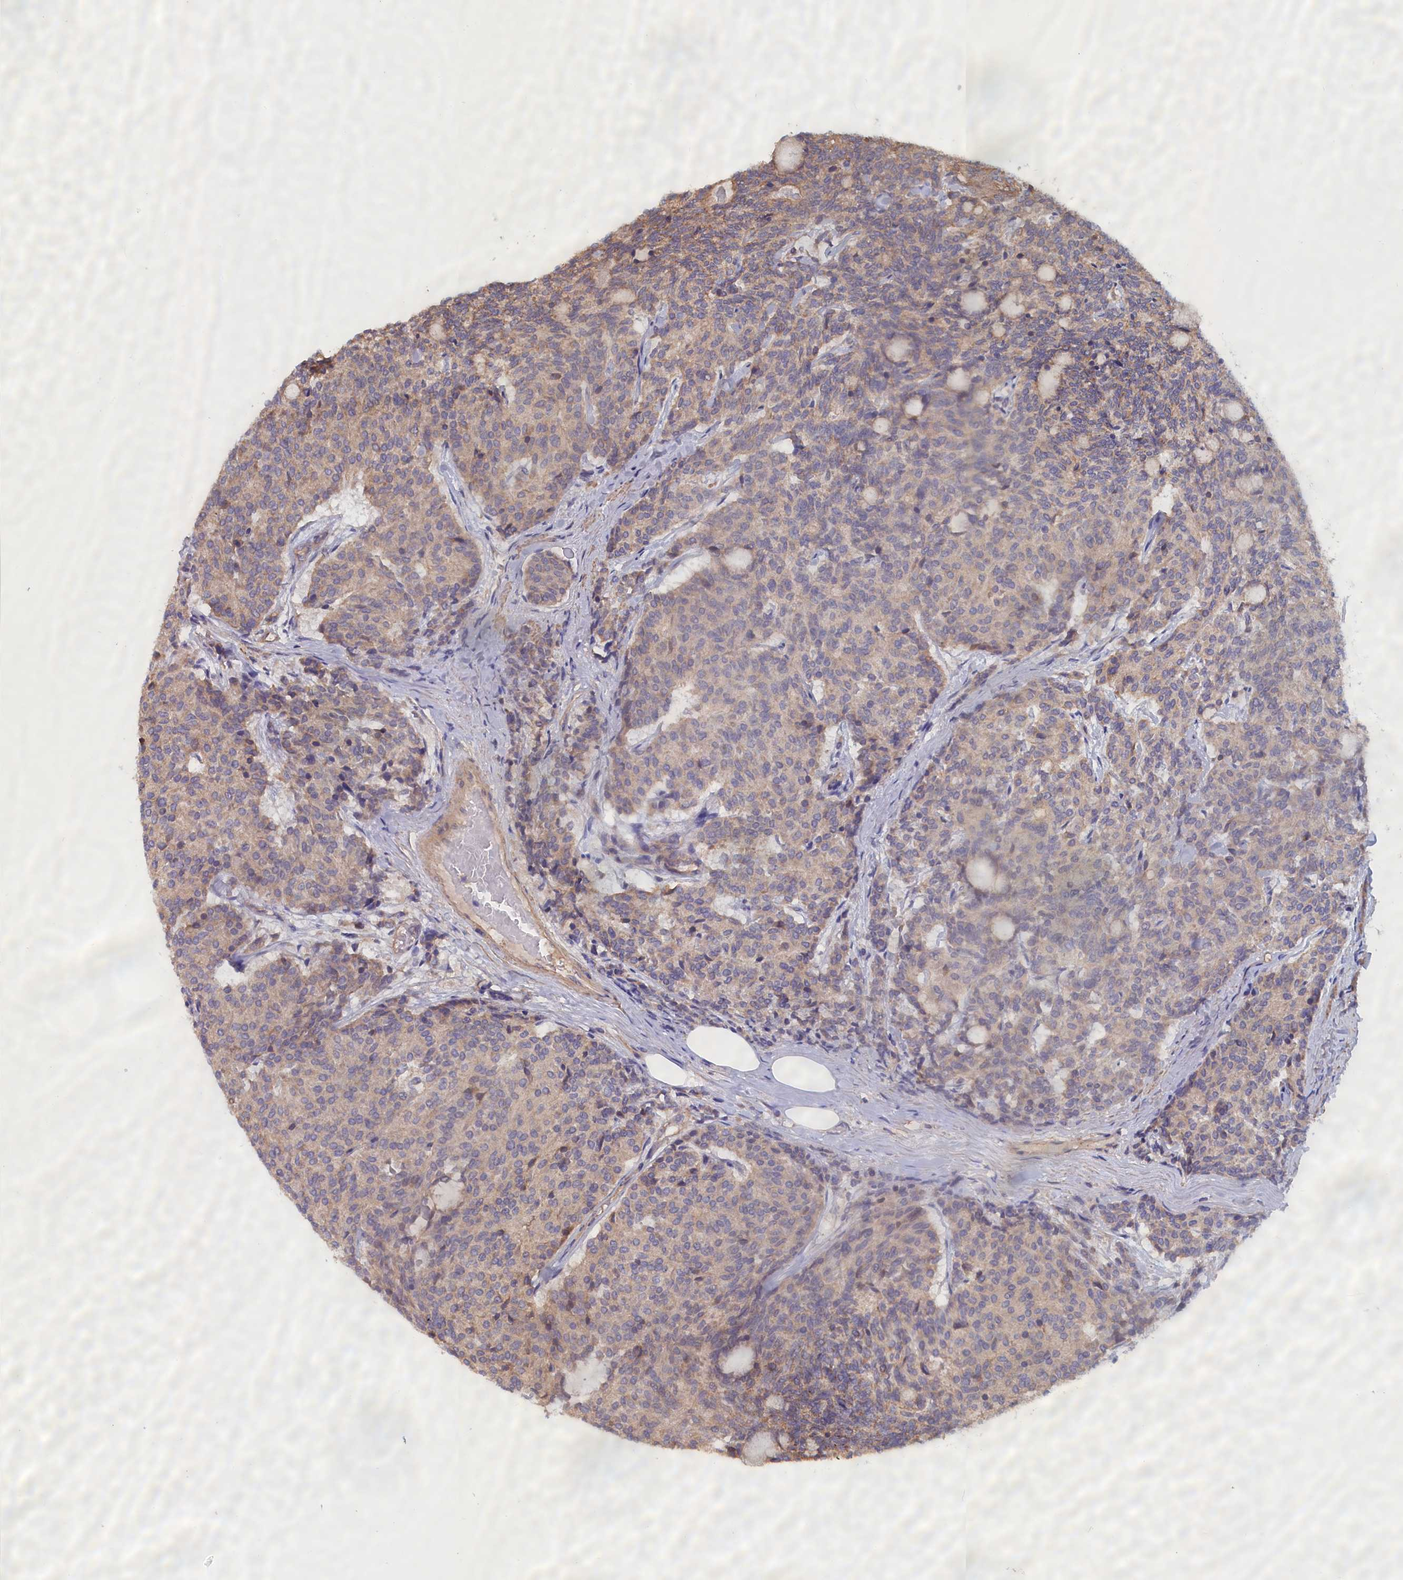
{"staining": {"intensity": "weak", "quantity": "<25%", "location": "cytoplasmic/membranous"}, "tissue": "carcinoid", "cell_type": "Tumor cells", "image_type": "cancer", "snomed": [{"axis": "morphology", "description": "Carcinoid, malignant, NOS"}, {"axis": "topography", "description": "Pancreas"}], "caption": "Immunohistochemistry (IHC) image of carcinoid (malignant) stained for a protein (brown), which shows no expression in tumor cells. (Immunohistochemistry (IHC), brightfield microscopy, high magnification).", "gene": "ANKRD2", "patient": {"sex": "female", "age": 54}}